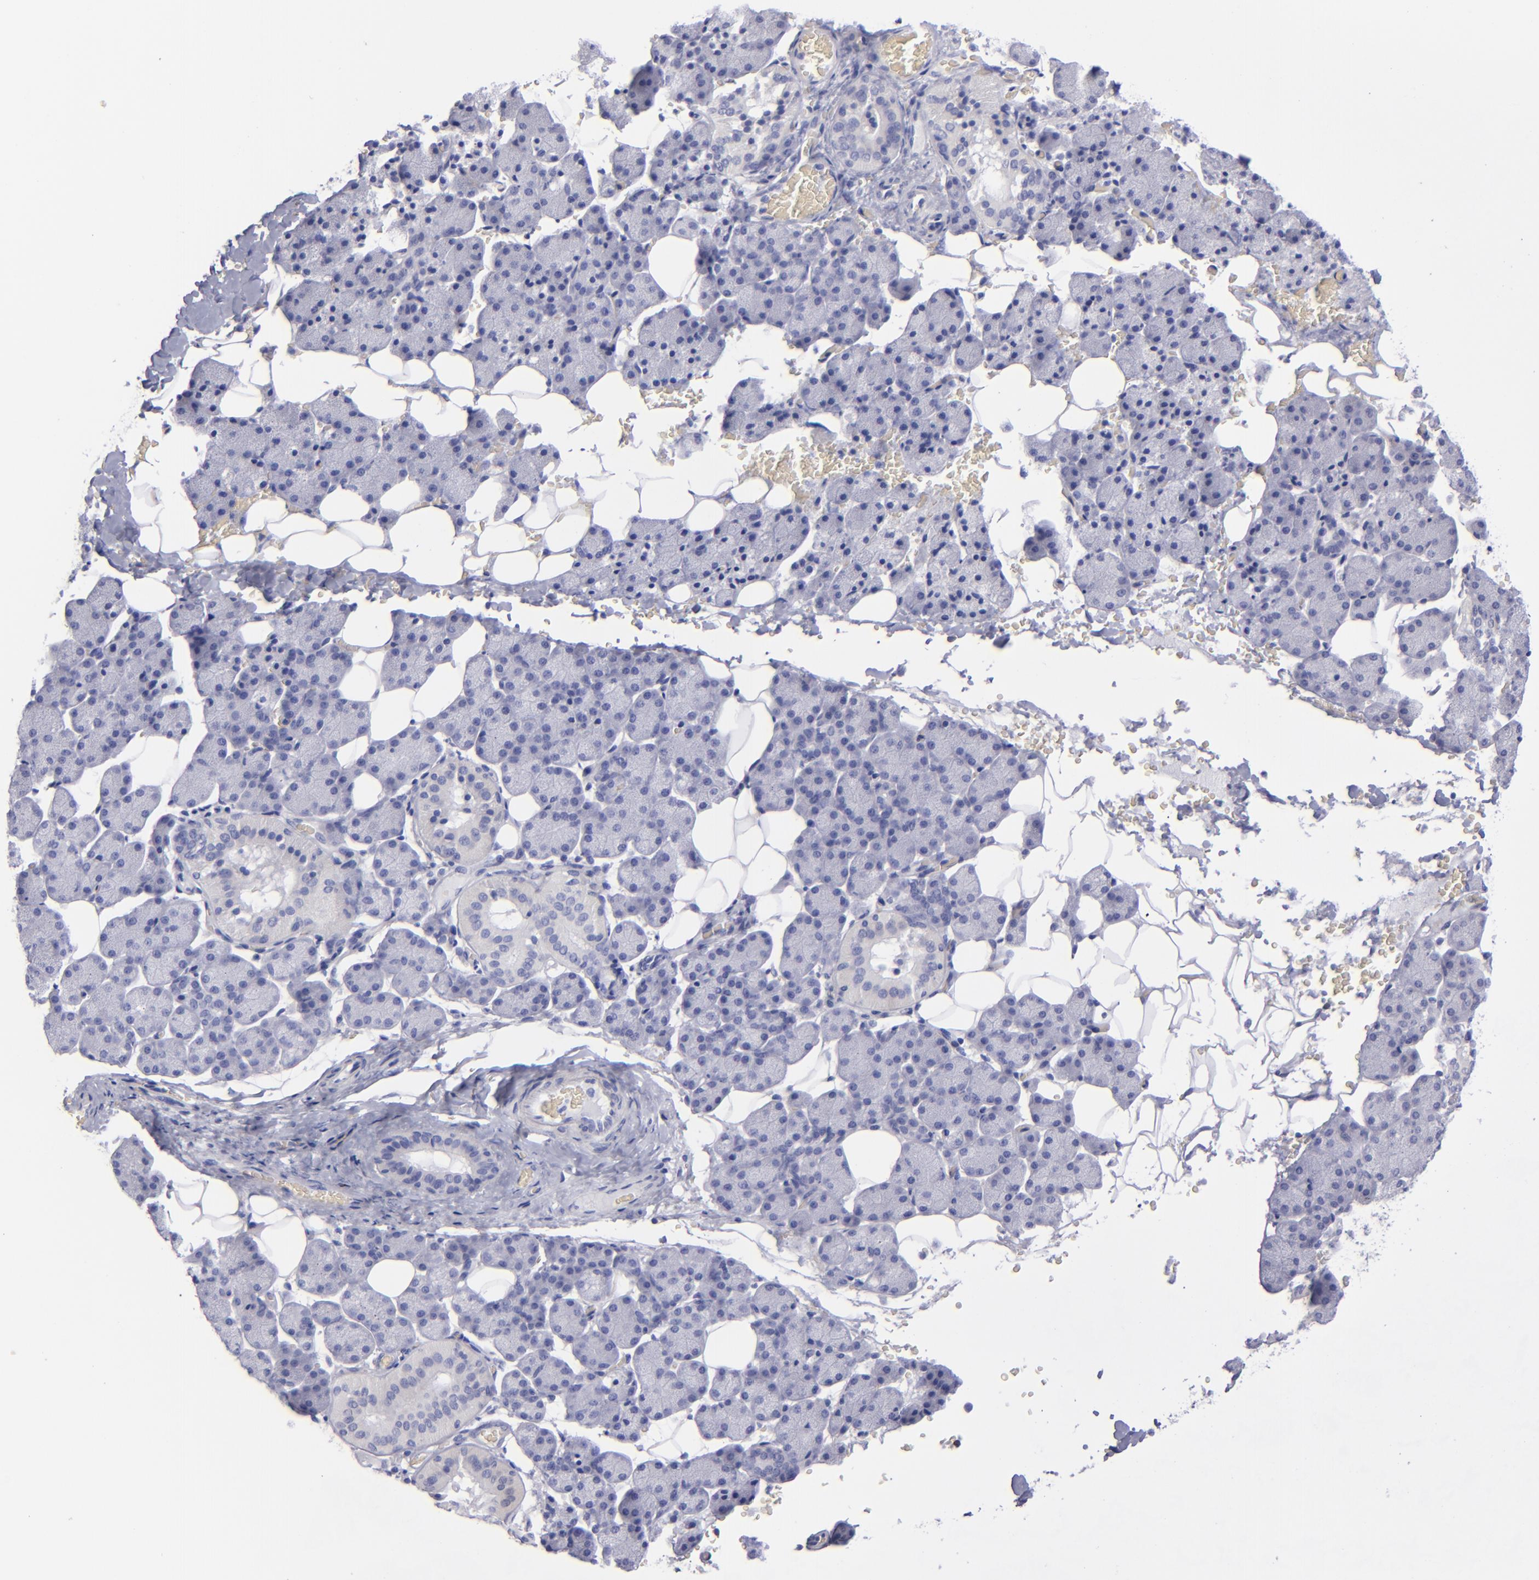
{"staining": {"intensity": "negative", "quantity": "none", "location": "none"}, "tissue": "salivary gland", "cell_type": "Glandular cells", "image_type": "normal", "snomed": [{"axis": "morphology", "description": "Normal tissue, NOS"}, {"axis": "topography", "description": "Lymph node"}, {"axis": "topography", "description": "Salivary gland"}], "caption": "This is a image of immunohistochemistry (IHC) staining of unremarkable salivary gland, which shows no positivity in glandular cells.", "gene": "CD22", "patient": {"sex": "male", "age": 8}}